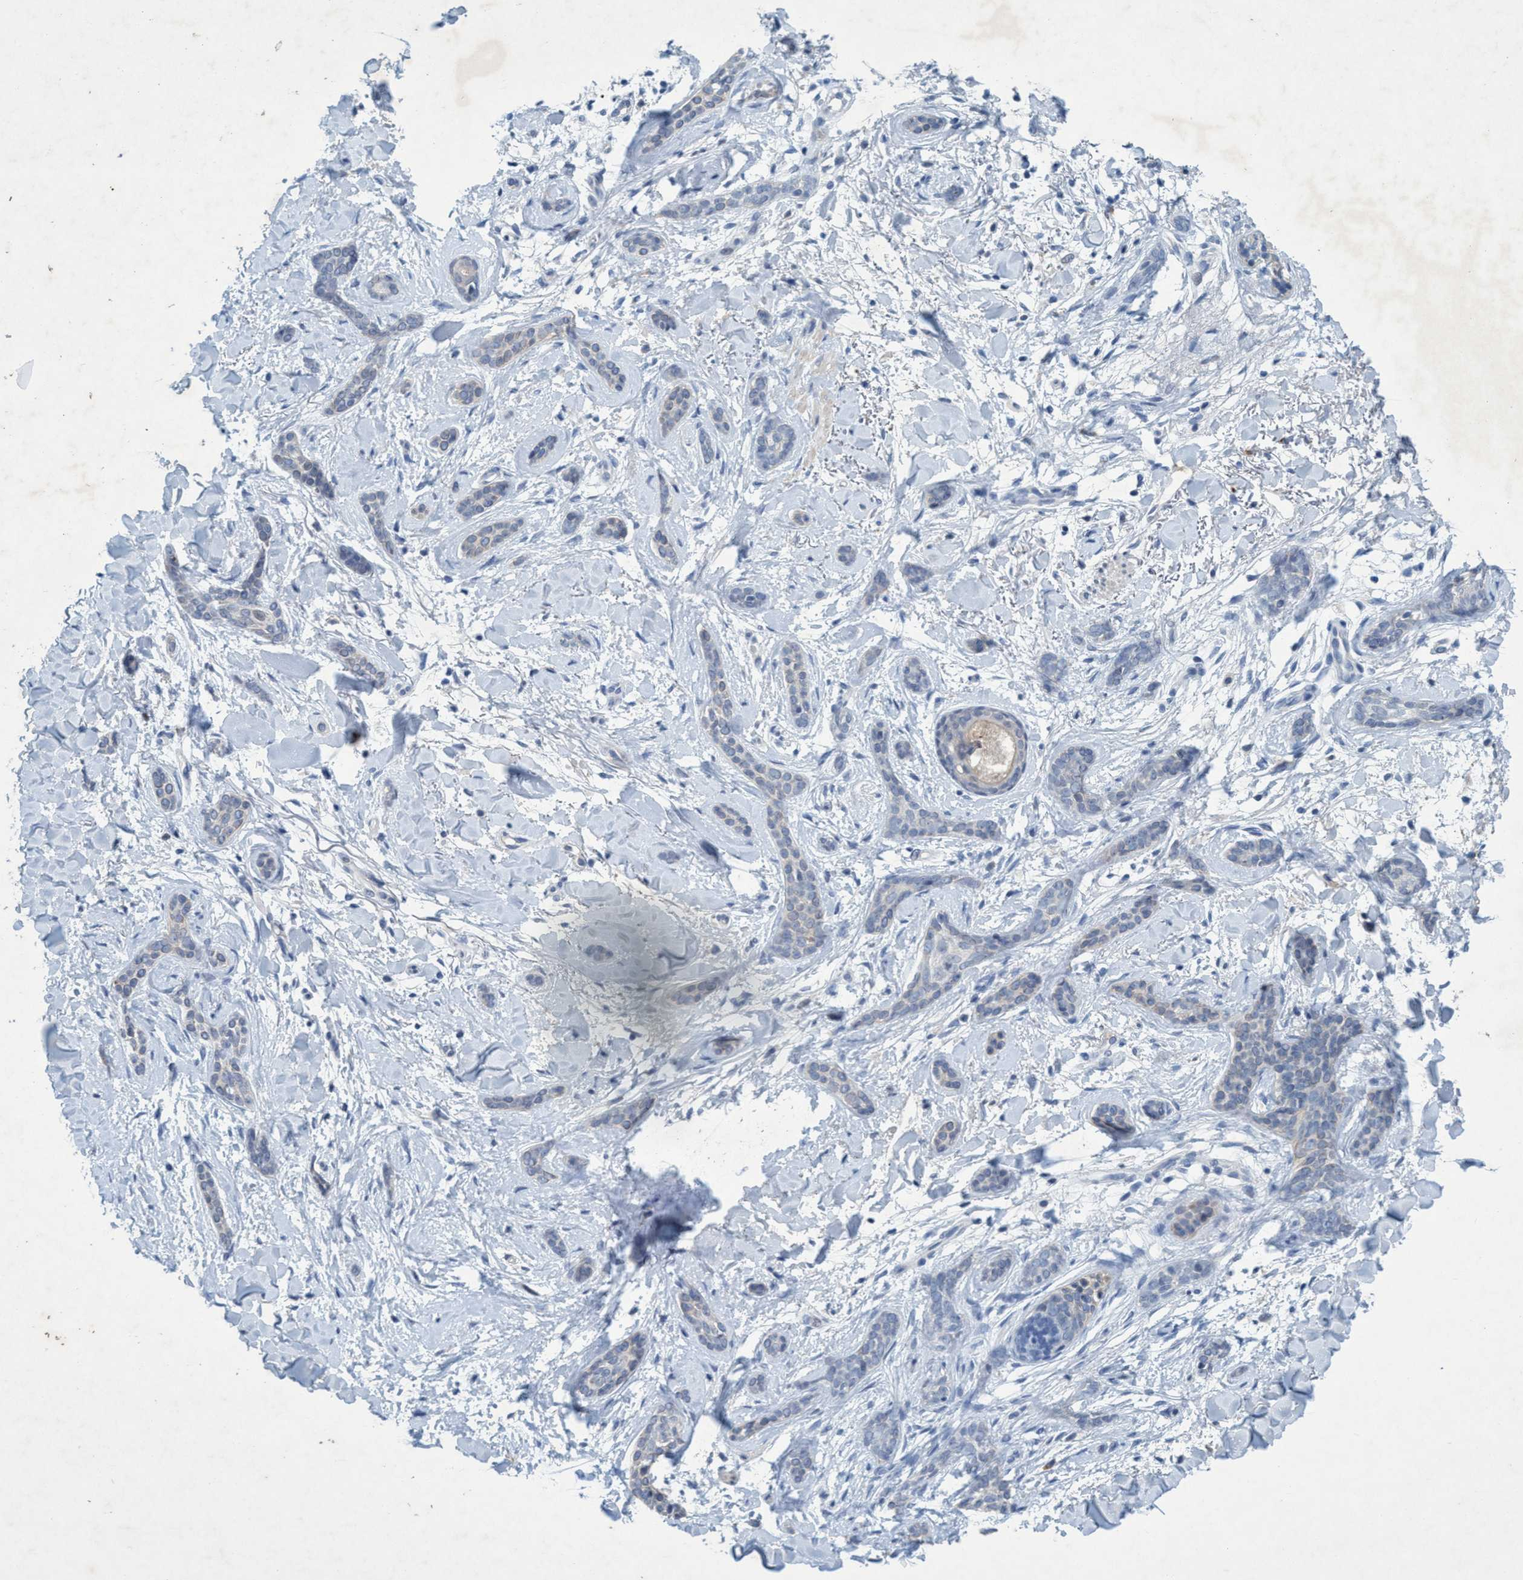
{"staining": {"intensity": "negative", "quantity": "none", "location": "none"}, "tissue": "skin cancer", "cell_type": "Tumor cells", "image_type": "cancer", "snomed": [{"axis": "morphology", "description": "Basal cell carcinoma"}, {"axis": "morphology", "description": "Adnexal tumor, benign"}, {"axis": "topography", "description": "Skin"}], "caption": "High magnification brightfield microscopy of skin cancer stained with DAB (brown) and counterstained with hematoxylin (blue): tumor cells show no significant positivity. Brightfield microscopy of immunohistochemistry stained with DAB (brown) and hematoxylin (blue), captured at high magnification.", "gene": "RNF208", "patient": {"sex": "female", "age": 42}}